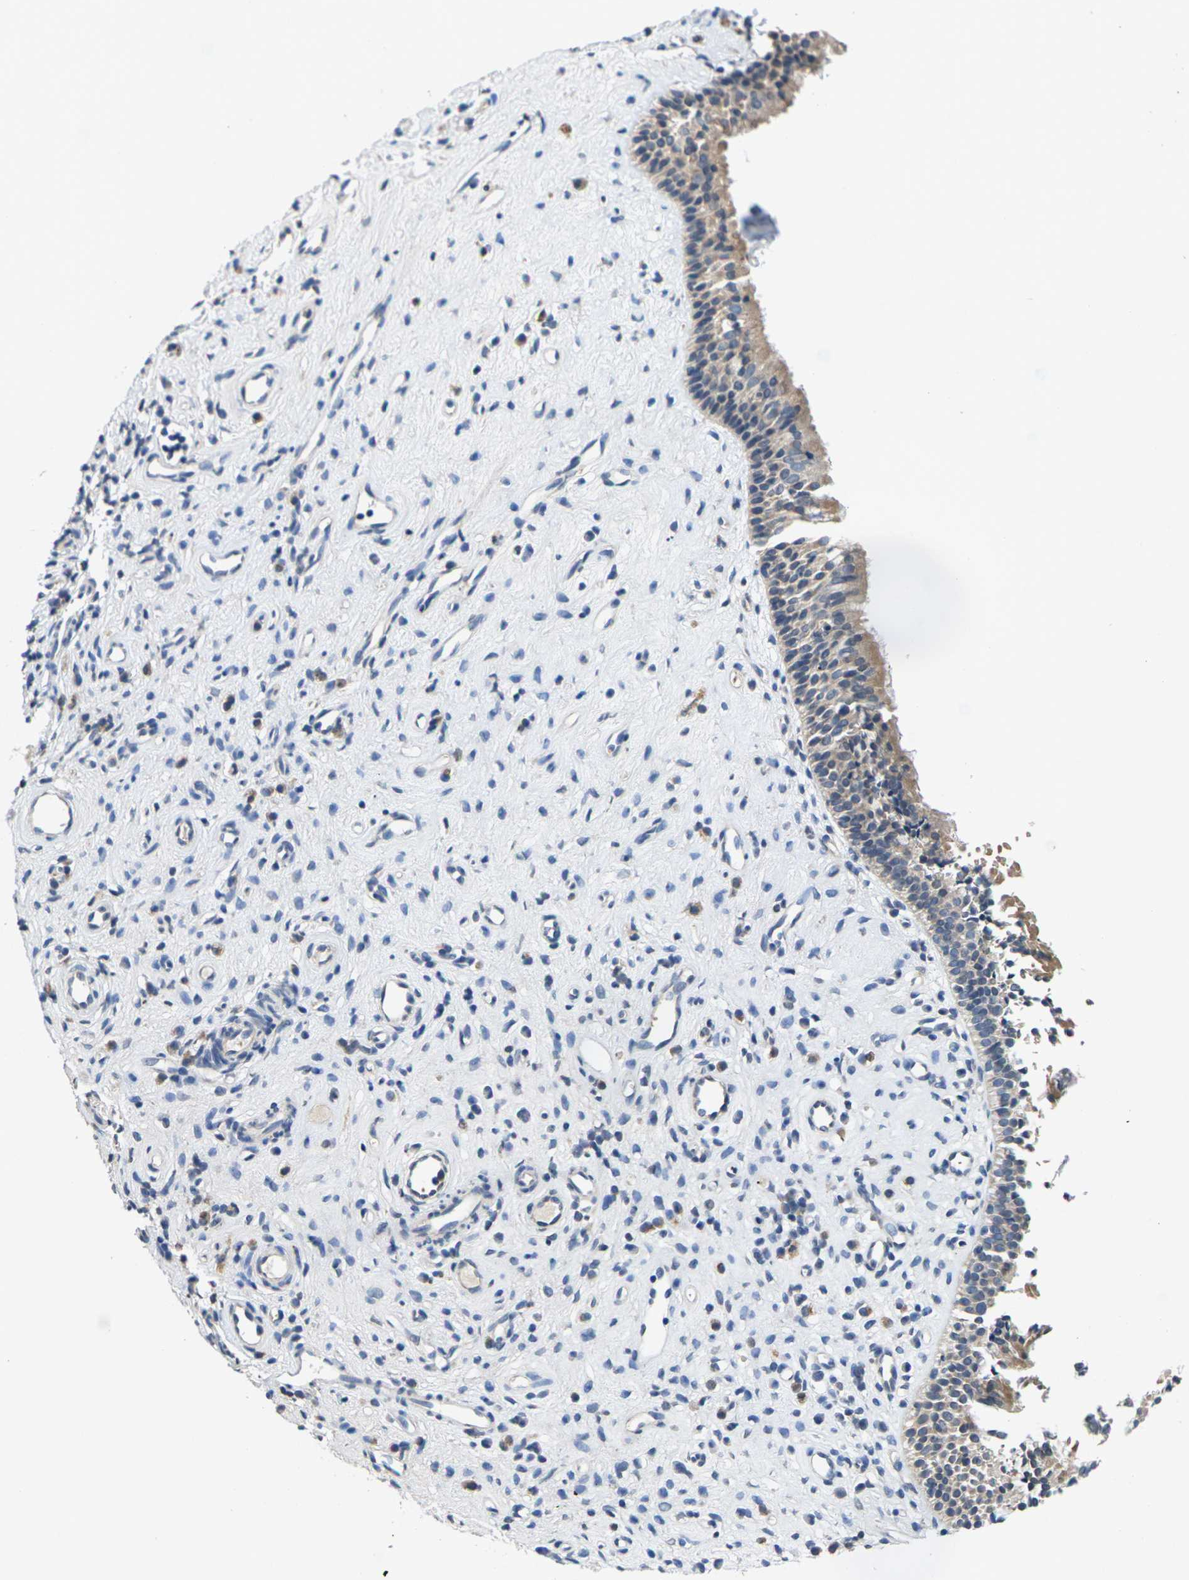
{"staining": {"intensity": "weak", "quantity": ">75%", "location": "cytoplasmic/membranous"}, "tissue": "nasopharynx", "cell_type": "Respiratory epithelial cells", "image_type": "normal", "snomed": [{"axis": "morphology", "description": "Normal tissue, NOS"}, {"axis": "topography", "description": "Nasopharynx"}], "caption": "Immunohistochemical staining of benign nasopharynx exhibits >75% levels of weak cytoplasmic/membranous protein expression in approximately >75% of respiratory epithelial cells. (Stains: DAB in brown, nuclei in blue, Microscopy: brightfield microscopy at high magnification).", "gene": "SLC2A2", "patient": {"sex": "female", "age": 51}}